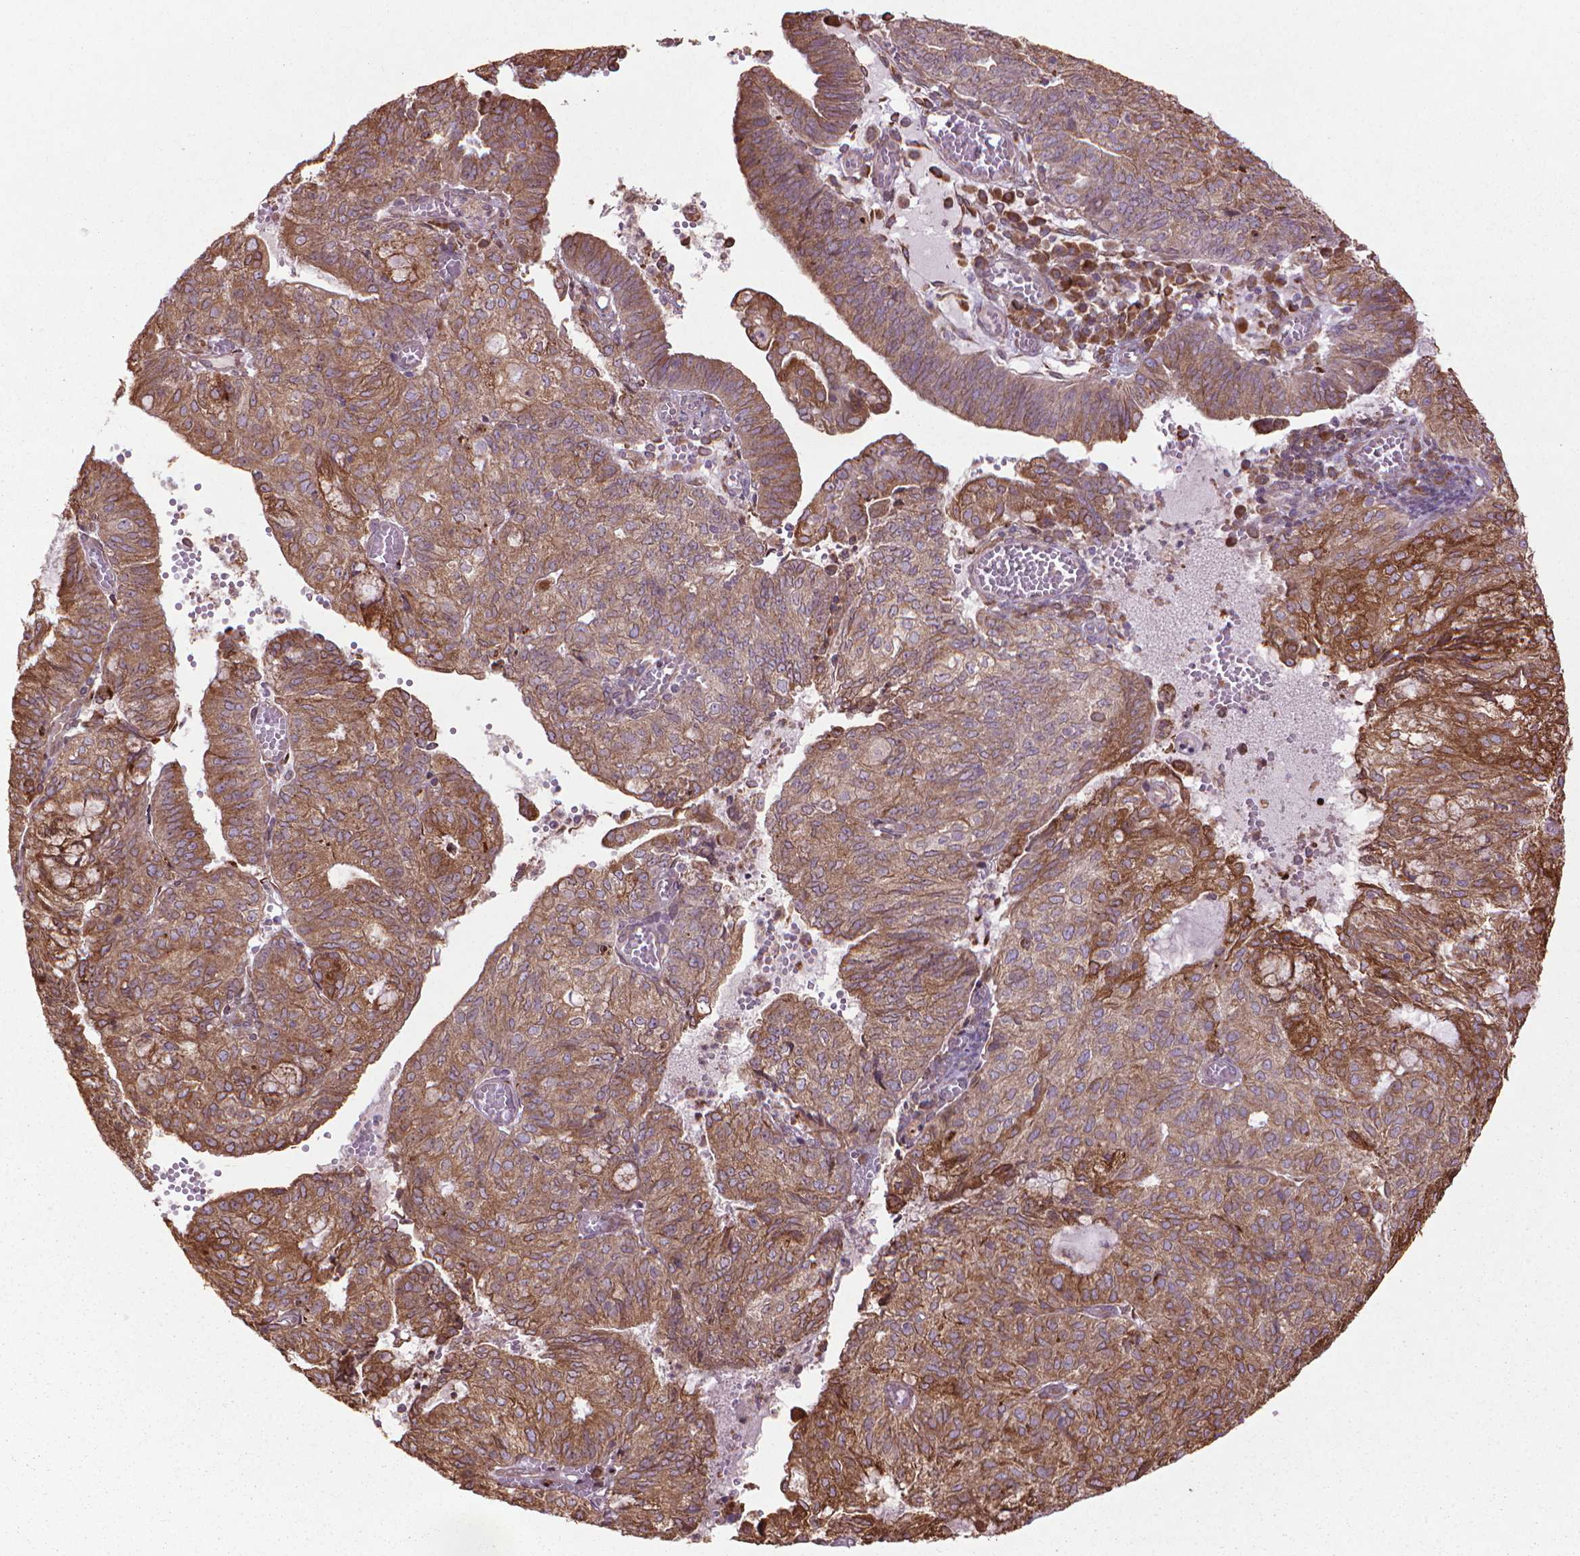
{"staining": {"intensity": "moderate", "quantity": ">75%", "location": "cytoplasmic/membranous"}, "tissue": "endometrial cancer", "cell_type": "Tumor cells", "image_type": "cancer", "snomed": [{"axis": "morphology", "description": "Adenocarcinoma, NOS"}, {"axis": "topography", "description": "Endometrium"}], "caption": "Immunohistochemical staining of endometrial cancer (adenocarcinoma) shows medium levels of moderate cytoplasmic/membranous staining in approximately >75% of tumor cells.", "gene": "GAS1", "patient": {"sex": "female", "age": 82}}